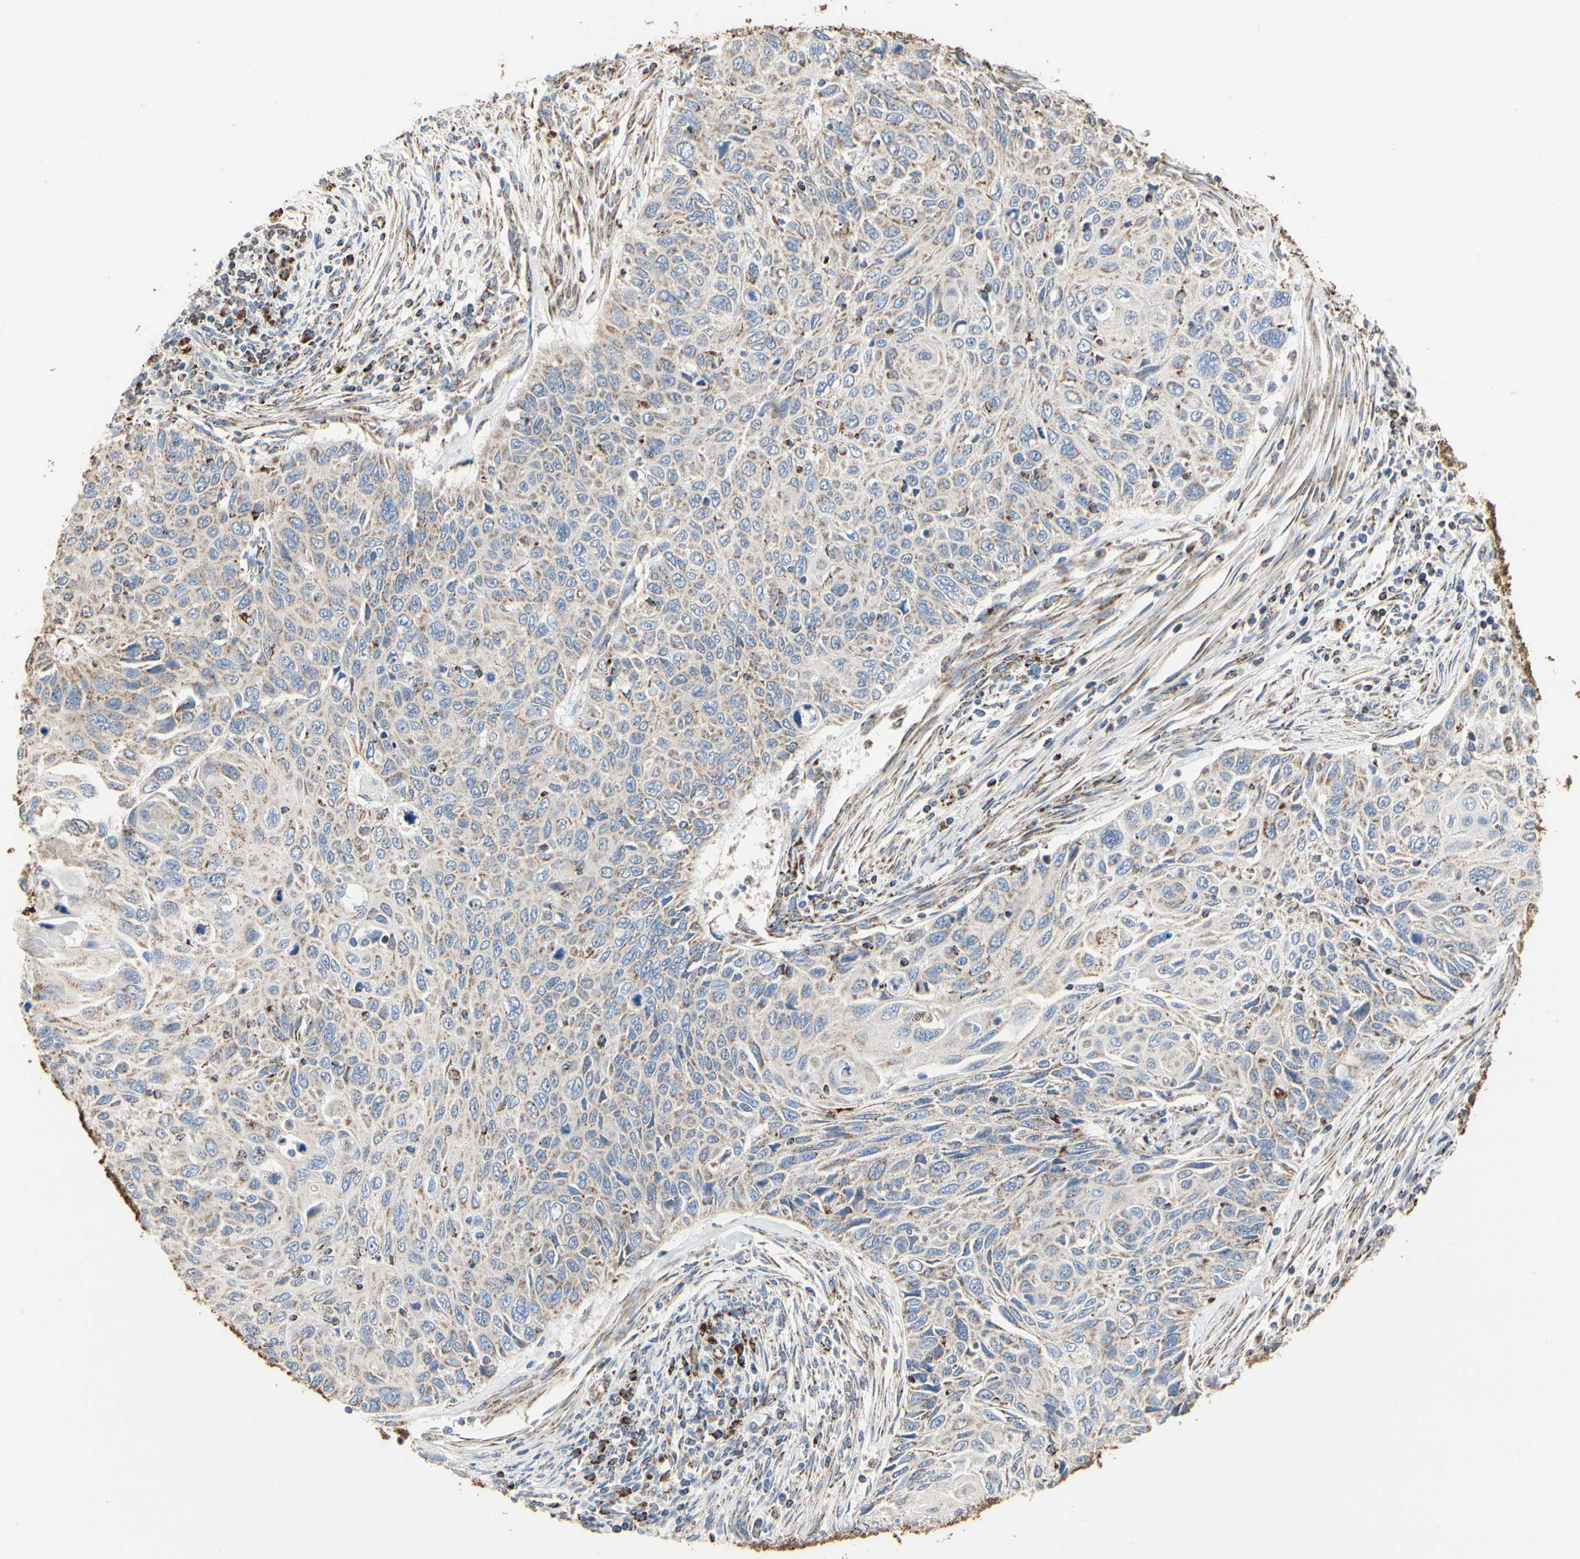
{"staining": {"intensity": "weak", "quantity": "25%-75%", "location": "cytoplasmic/membranous"}, "tissue": "cervical cancer", "cell_type": "Tumor cells", "image_type": "cancer", "snomed": [{"axis": "morphology", "description": "Adenocarcinoma, NOS"}, {"axis": "topography", "description": "Cervix"}], "caption": "A low amount of weak cytoplasmic/membranous staining is identified in approximately 25%-75% of tumor cells in cervical cancer (adenocarcinoma) tissue.", "gene": "TUBA1A", "patient": {"sex": "female", "age": 44}}